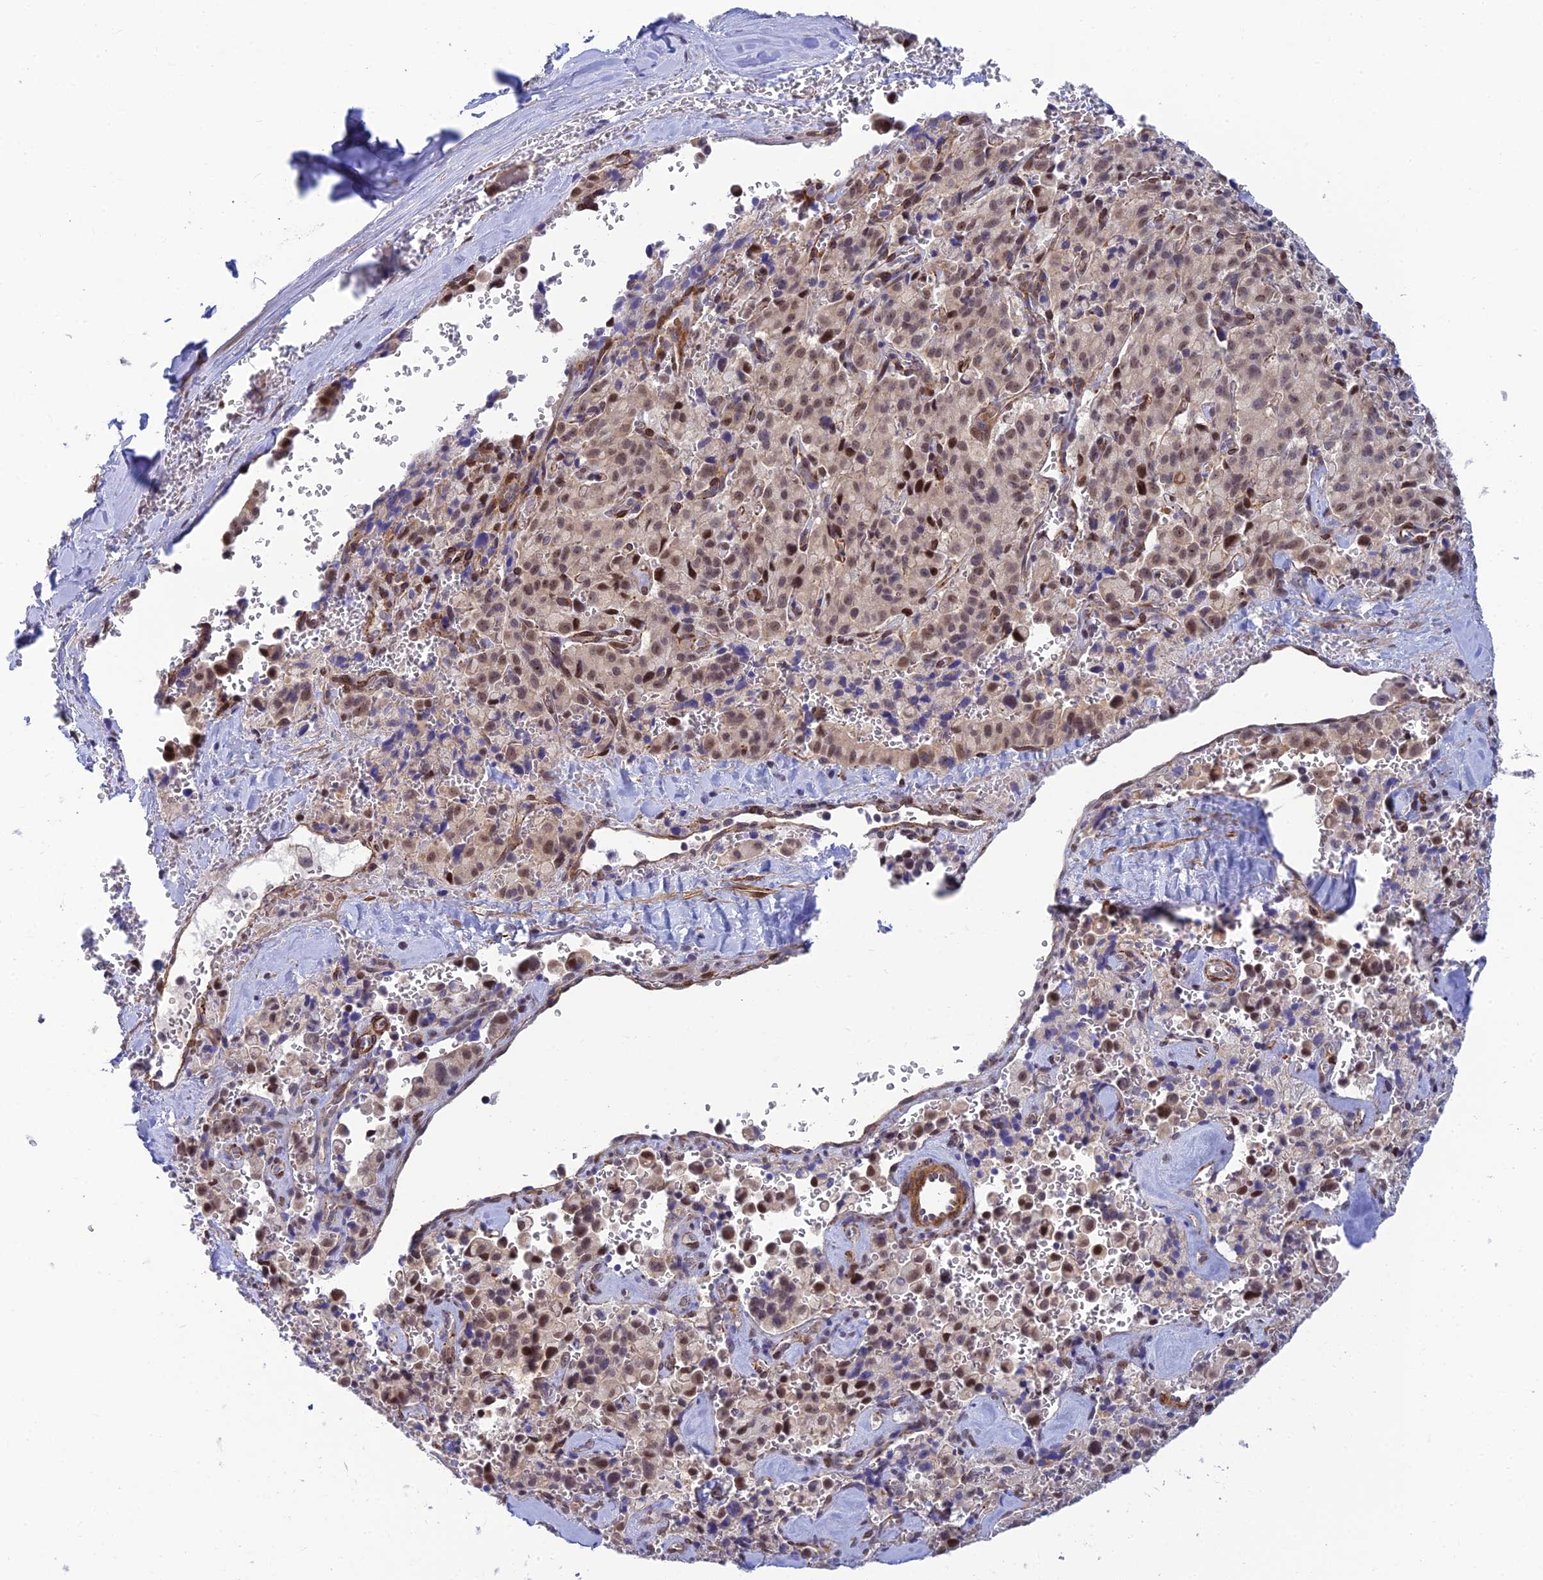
{"staining": {"intensity": "strong", "quantity": "<25%", "location": "nuclear"}, "tissue": "pancreatic cancer", "cell_type": "Tumor cells", "image_type": "cancer", "snomed": [{"axis": "morphology", "description": "Adenocarcinoma, NOS"}, {"axis": "topography", "description": "Pancreas"}], "caption": "Immunohistochemistry staining of pancreatic cancer, which demonstrates medium levels of strong nuclear positivity in about <25% of tumor cells indicating strong nuclear protein staining. The staining was performed using DAB (3,3'-diaminobenzidine) (brown) for protein detection and nuclei were counterstained in hematoxylin (blue).", "gene": "CLK4", "patient": {"sex": "male", "age": 65}}